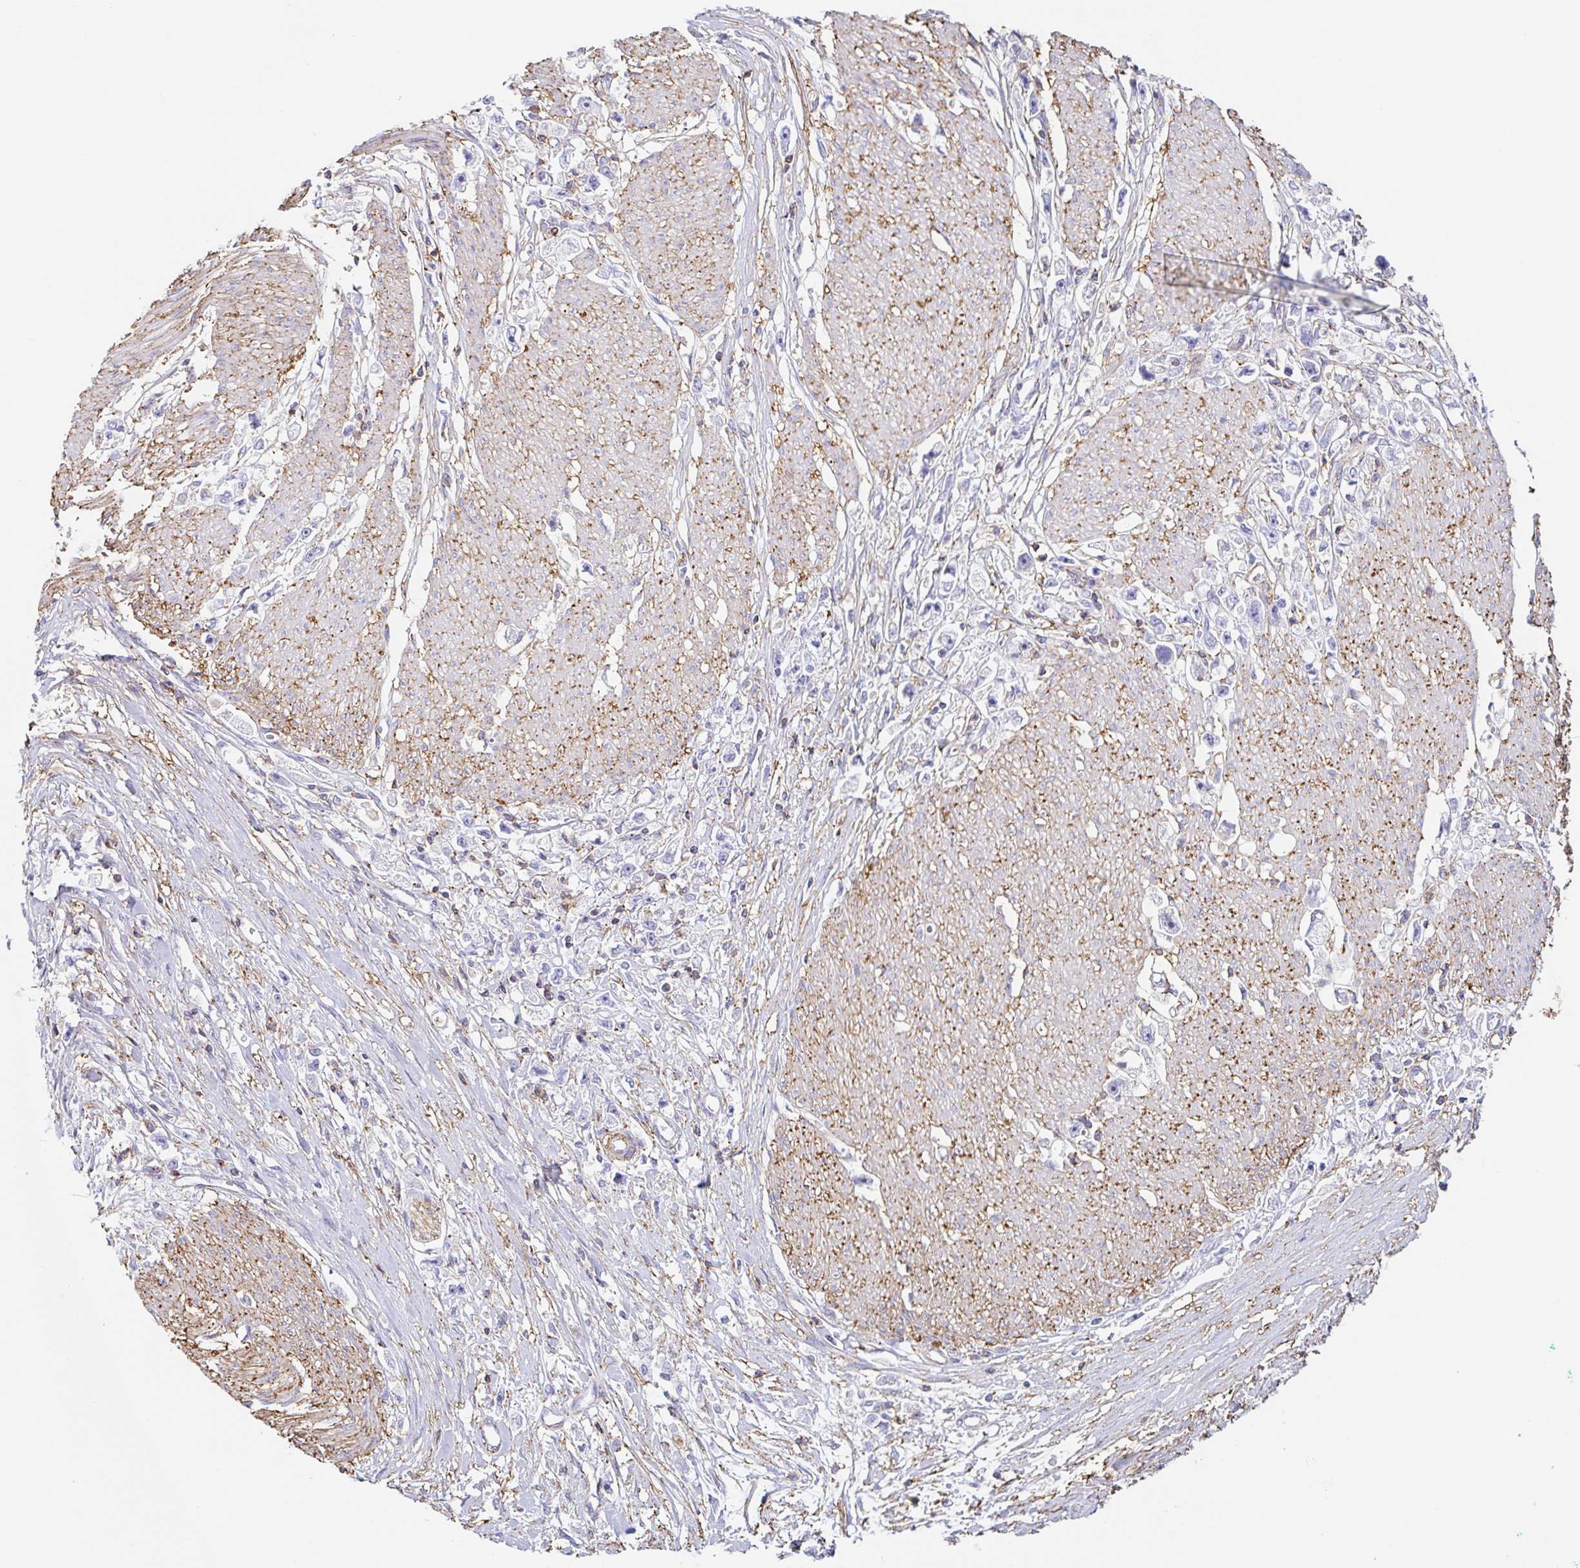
{"staining": {"intensity": "negative", "quantity": "none", "location": "none"}, "tissue": "stomach cancer", "cell_type": "Tumor cells", "image_type": "cancer", "snomed": [{"axis": "morphology", "description": "Adenocarcinoma, NOS"}, {"axis": "topography", "description": "Stomach"}], "caption": "IHC histopathology image of stomach adenocarcinoma stained for a protein (brown), which reveals no expression in tumor cells.", "gene": "MTTP", "patient": {"sex": "female", "age": 59}}